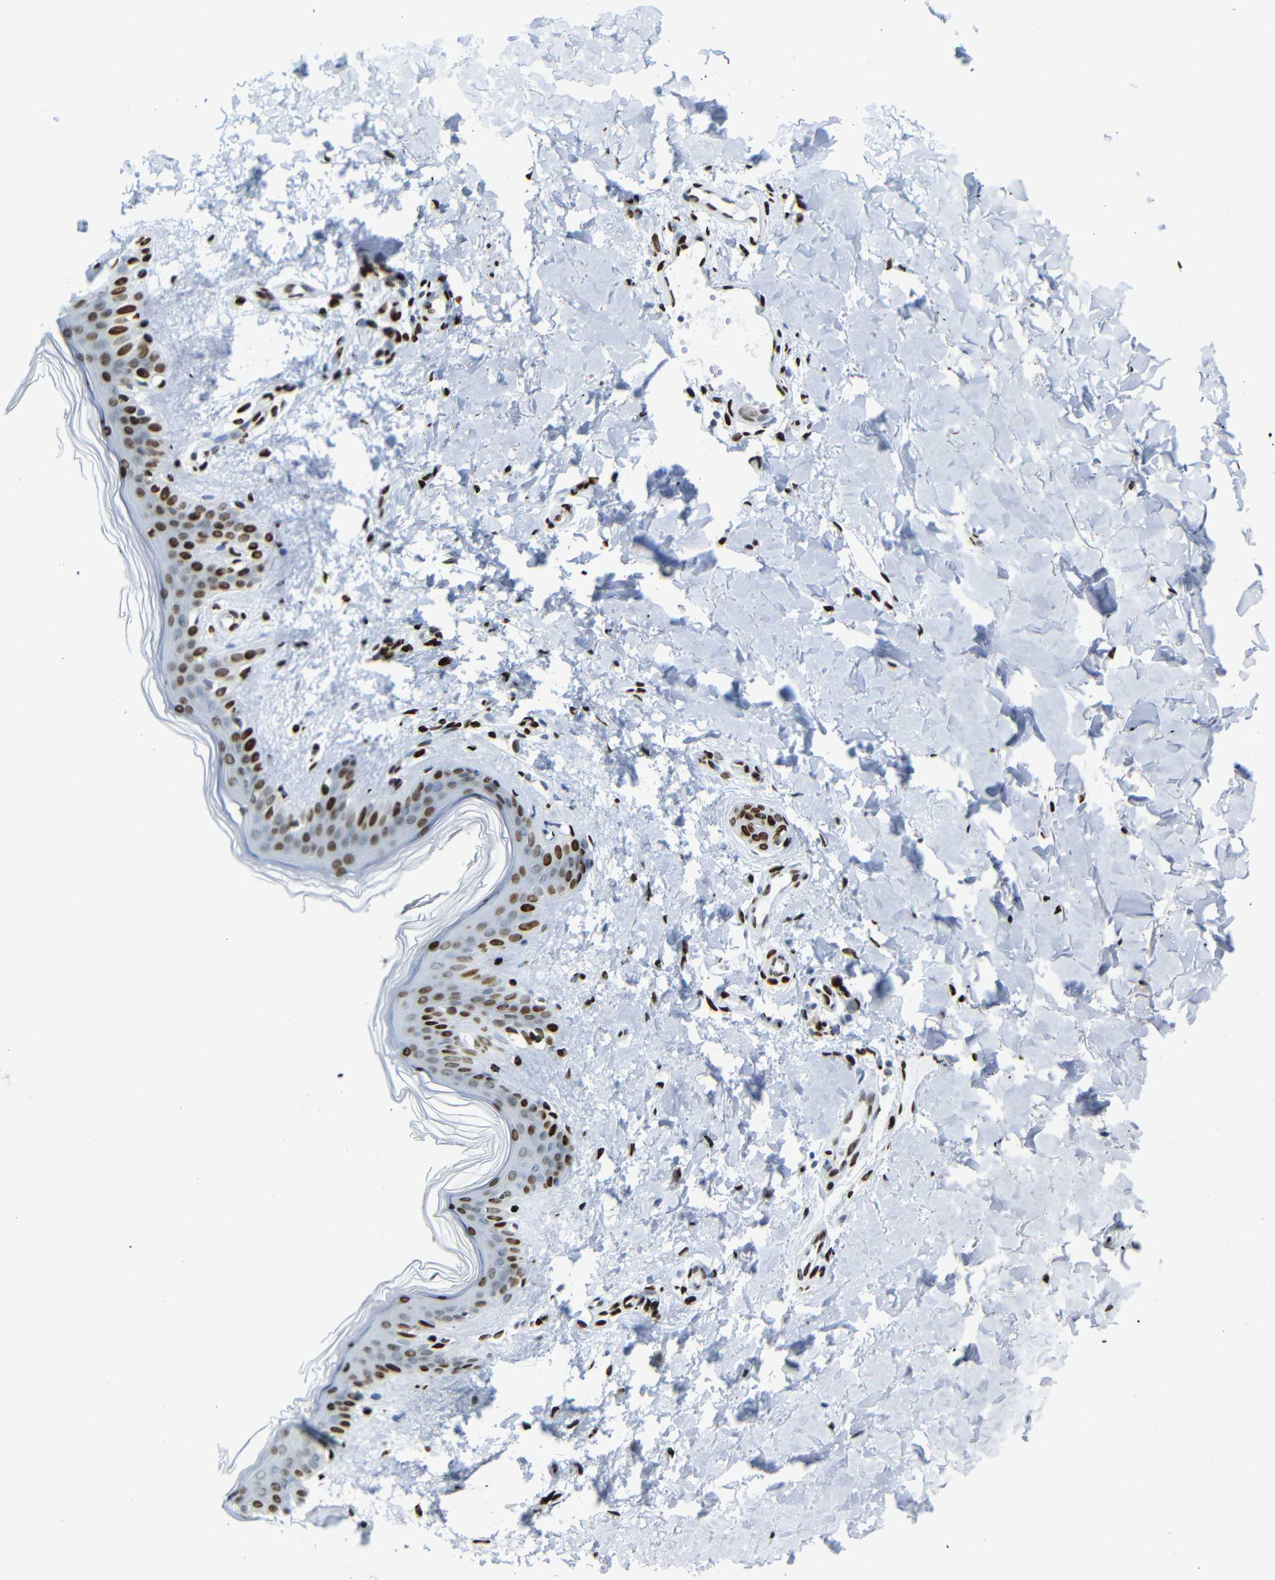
{"staining": {"intensity": "moderate", "quantity": ">75%", "location": "nuclear"}, "tissue": "skin", "cell_type": "Fibroblasts", "image_type": "normal", "snomed": [{"axis": "morphology", "description": "Normal tissue, NOS"}, {"axis": "topography", "description": "Skin"}], "caption": "Brown immunohistochemical staining in benign skin shows moderate nuclear expression in about >75% of fibroblasts. Nuclei are stained in blue.", "gene": "NPIPB15", "patient": {"sex": "female", "age": 41}}